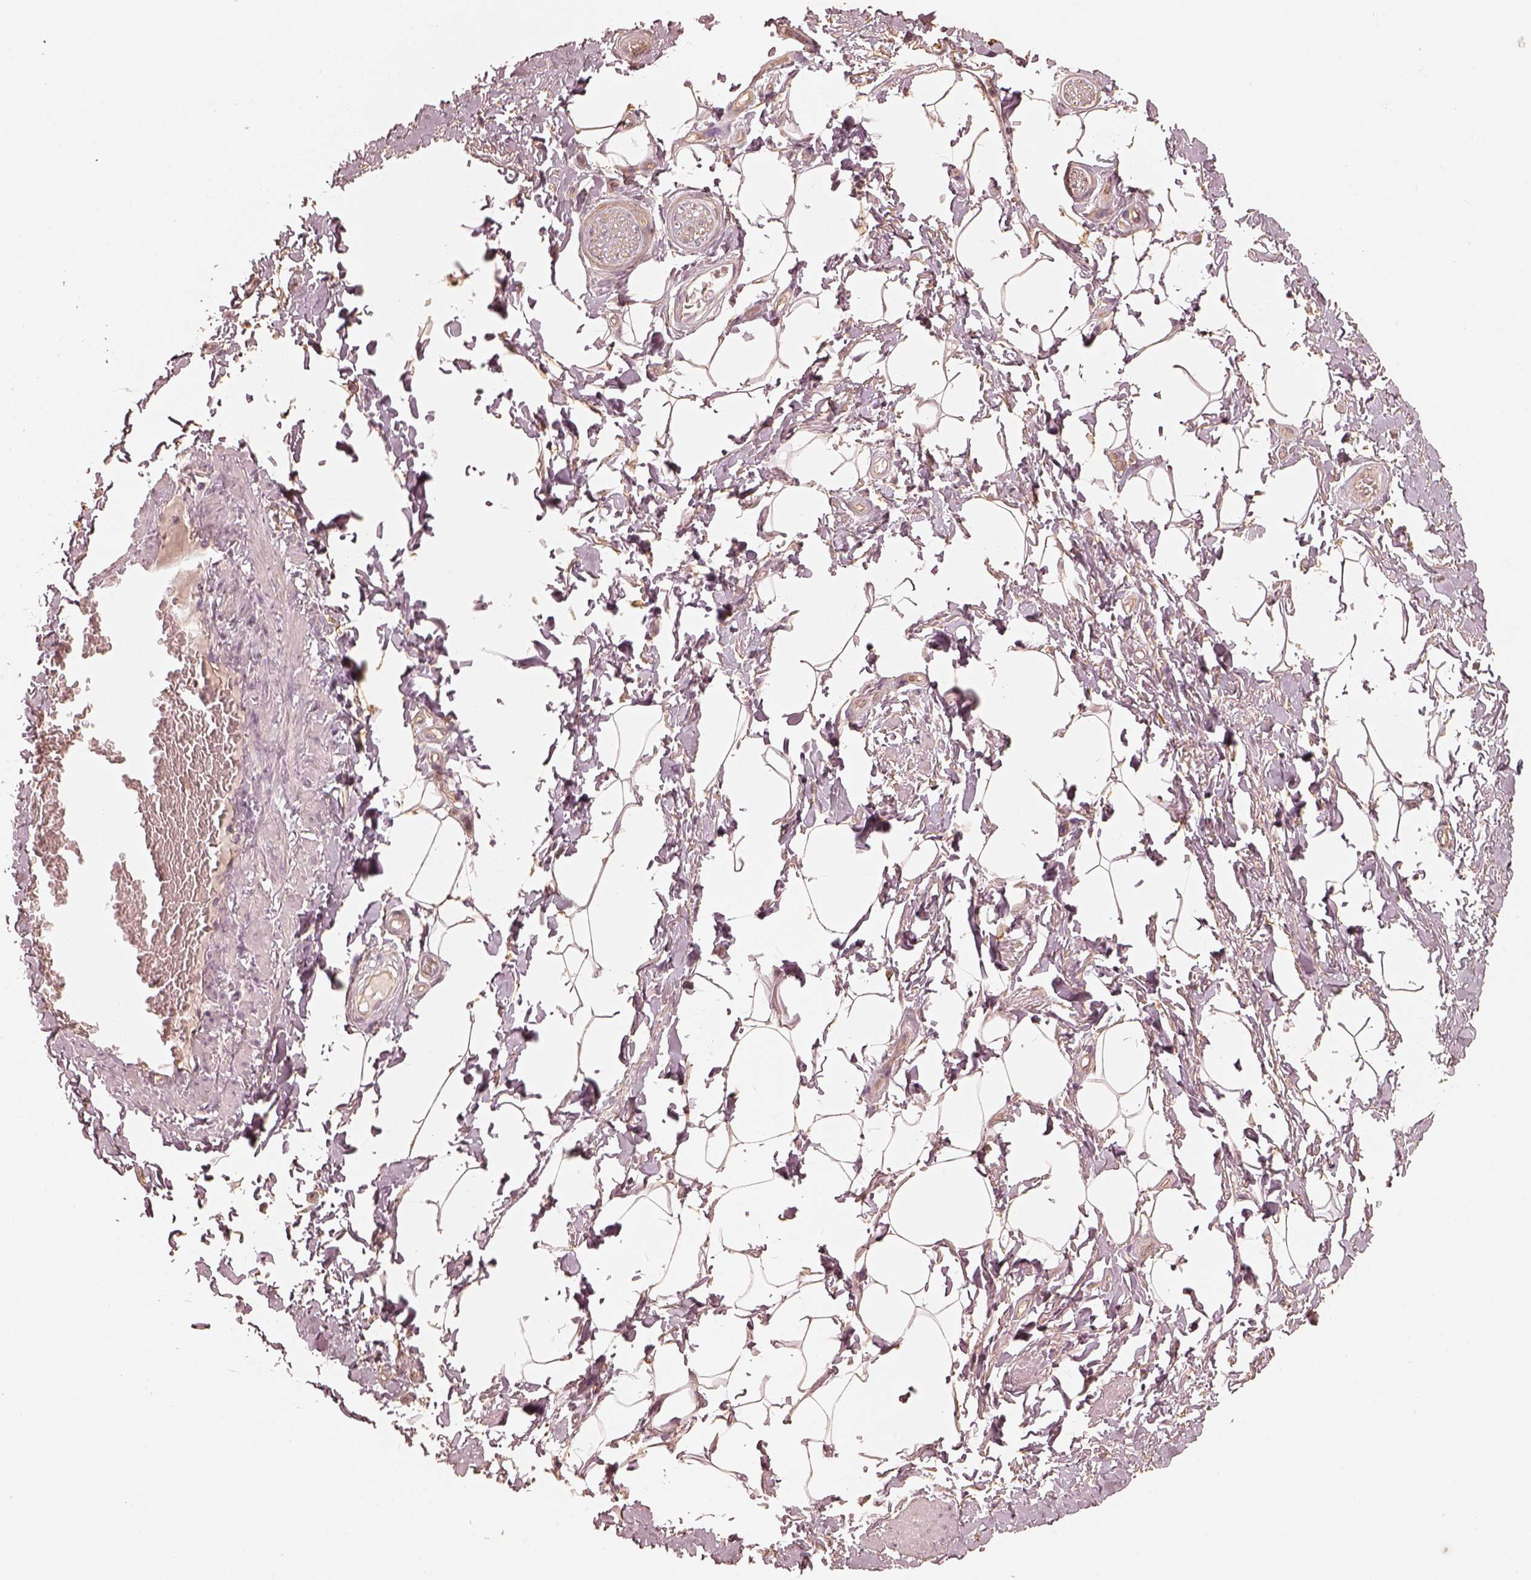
{"staining": {"intensity": "negative", "quantity": "none", "location": "none"}, "tissue": "adipose tissue", "cell_type": "Adipocytes", "image_type": "normal", "snomed": [{"axis": "morphology", "description": "Normal tissue, NOS"}, {"axis": "topography", "description": "Peripheral nerve tissue"}], "caption": "Image shows no significant protein staining in adipocytes of benign adipose tissue.", "gene": "WDR7", "patient": {"sex": "male", "age": 51}}